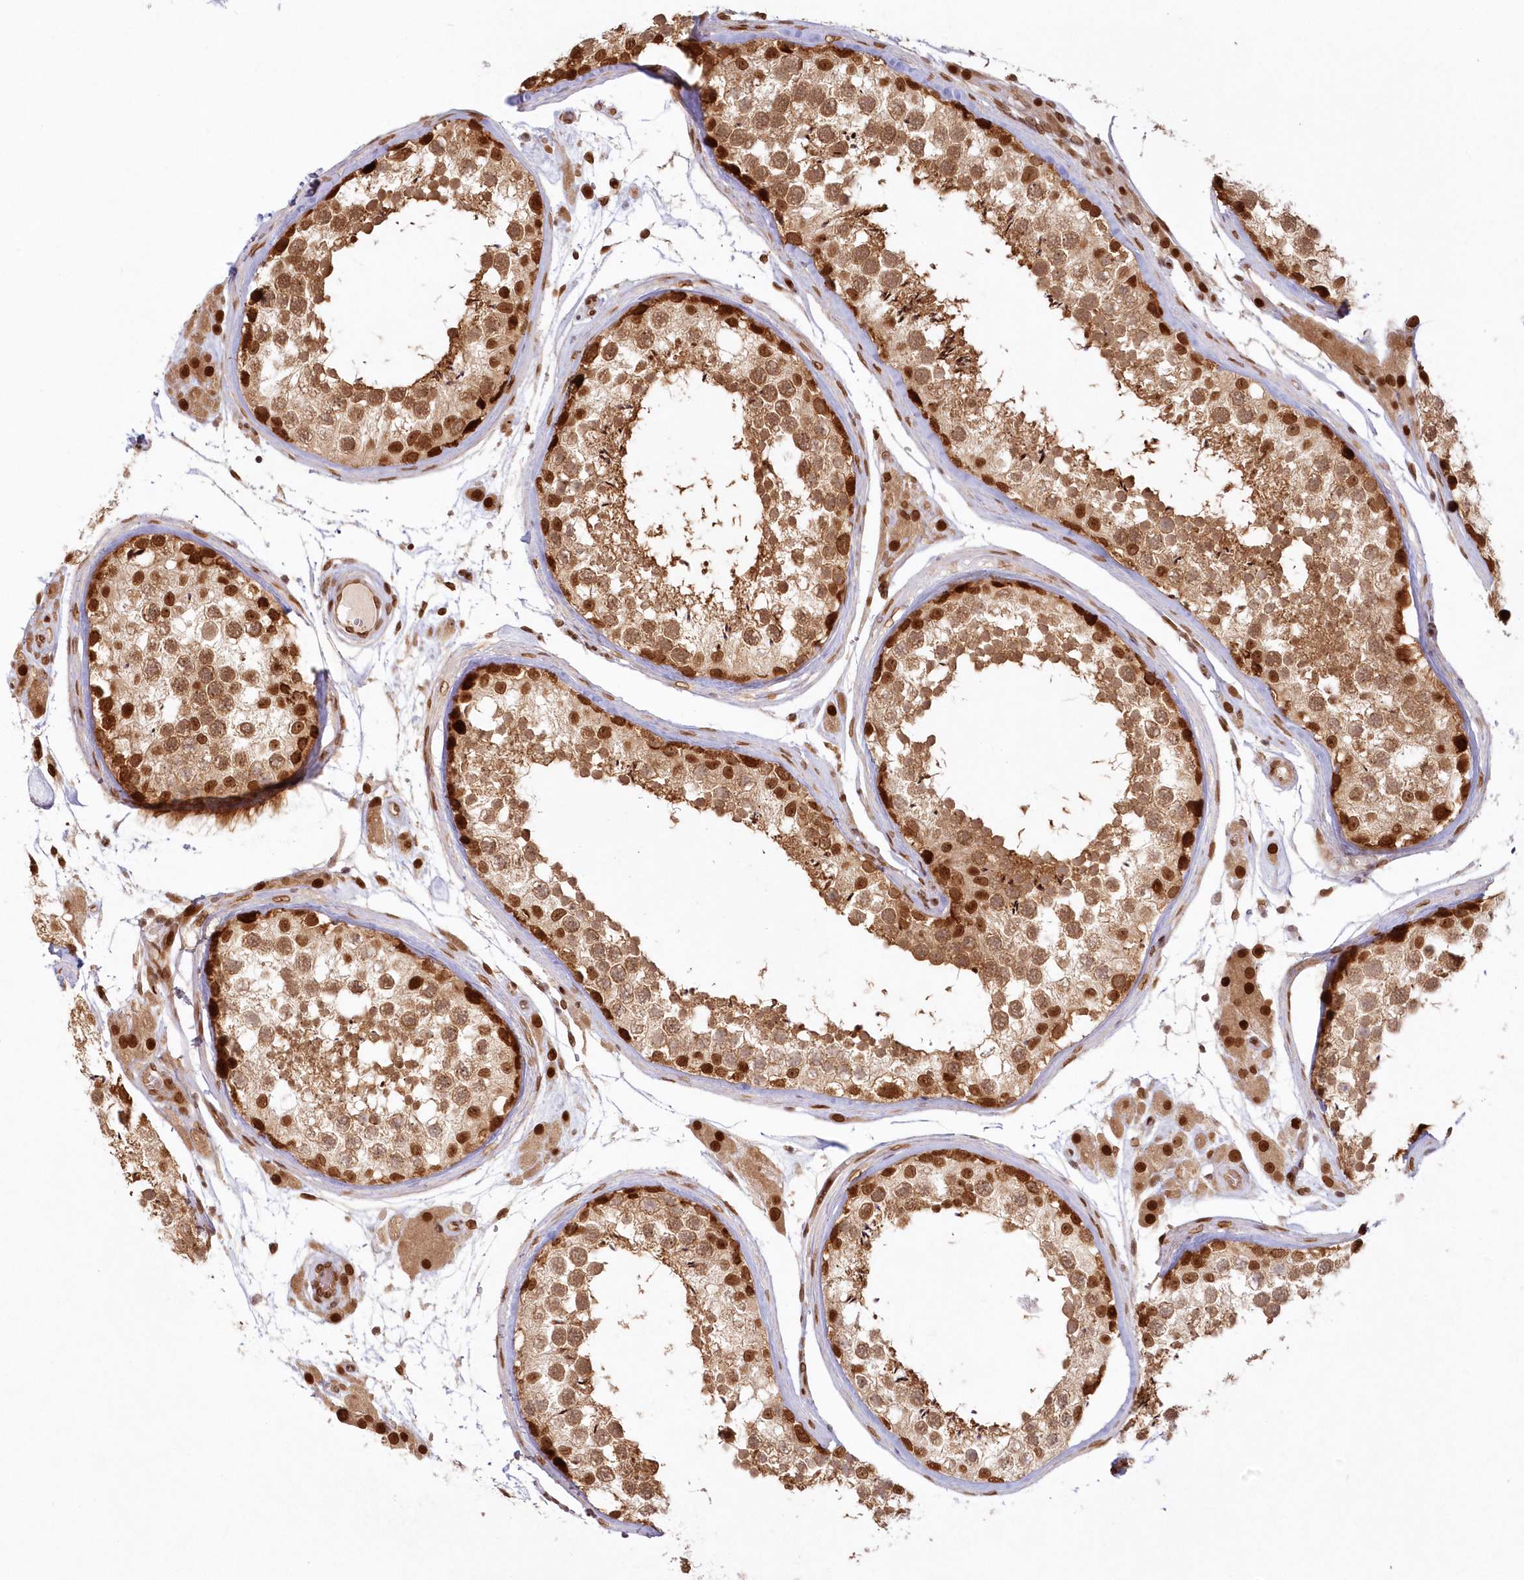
{"staining": {"intensity": "strong", "quantity": ">75%", "location": "cytoplasmic/membranous,nuclear"}, "tissue": "testis", "cell_type": "Cells in seminiferous ducts", "image_type": "normal", "snomed": [{"axis": "morphology", "description": "Normal tissue, NOS"}, {"axis": "topography", "description": "Testis"}], "caption": "This photomicrograph shows normal testis stained with immunohistochemistry to label a protein in brown. The cytoplasmic/membranous,nuclear of cells in seminiferous ducts show strong positivity for the protein. Nuclei are counter-stained blue.", "gene": "TOGARAM2", "patient": {"sex": "male", "age": 46}}